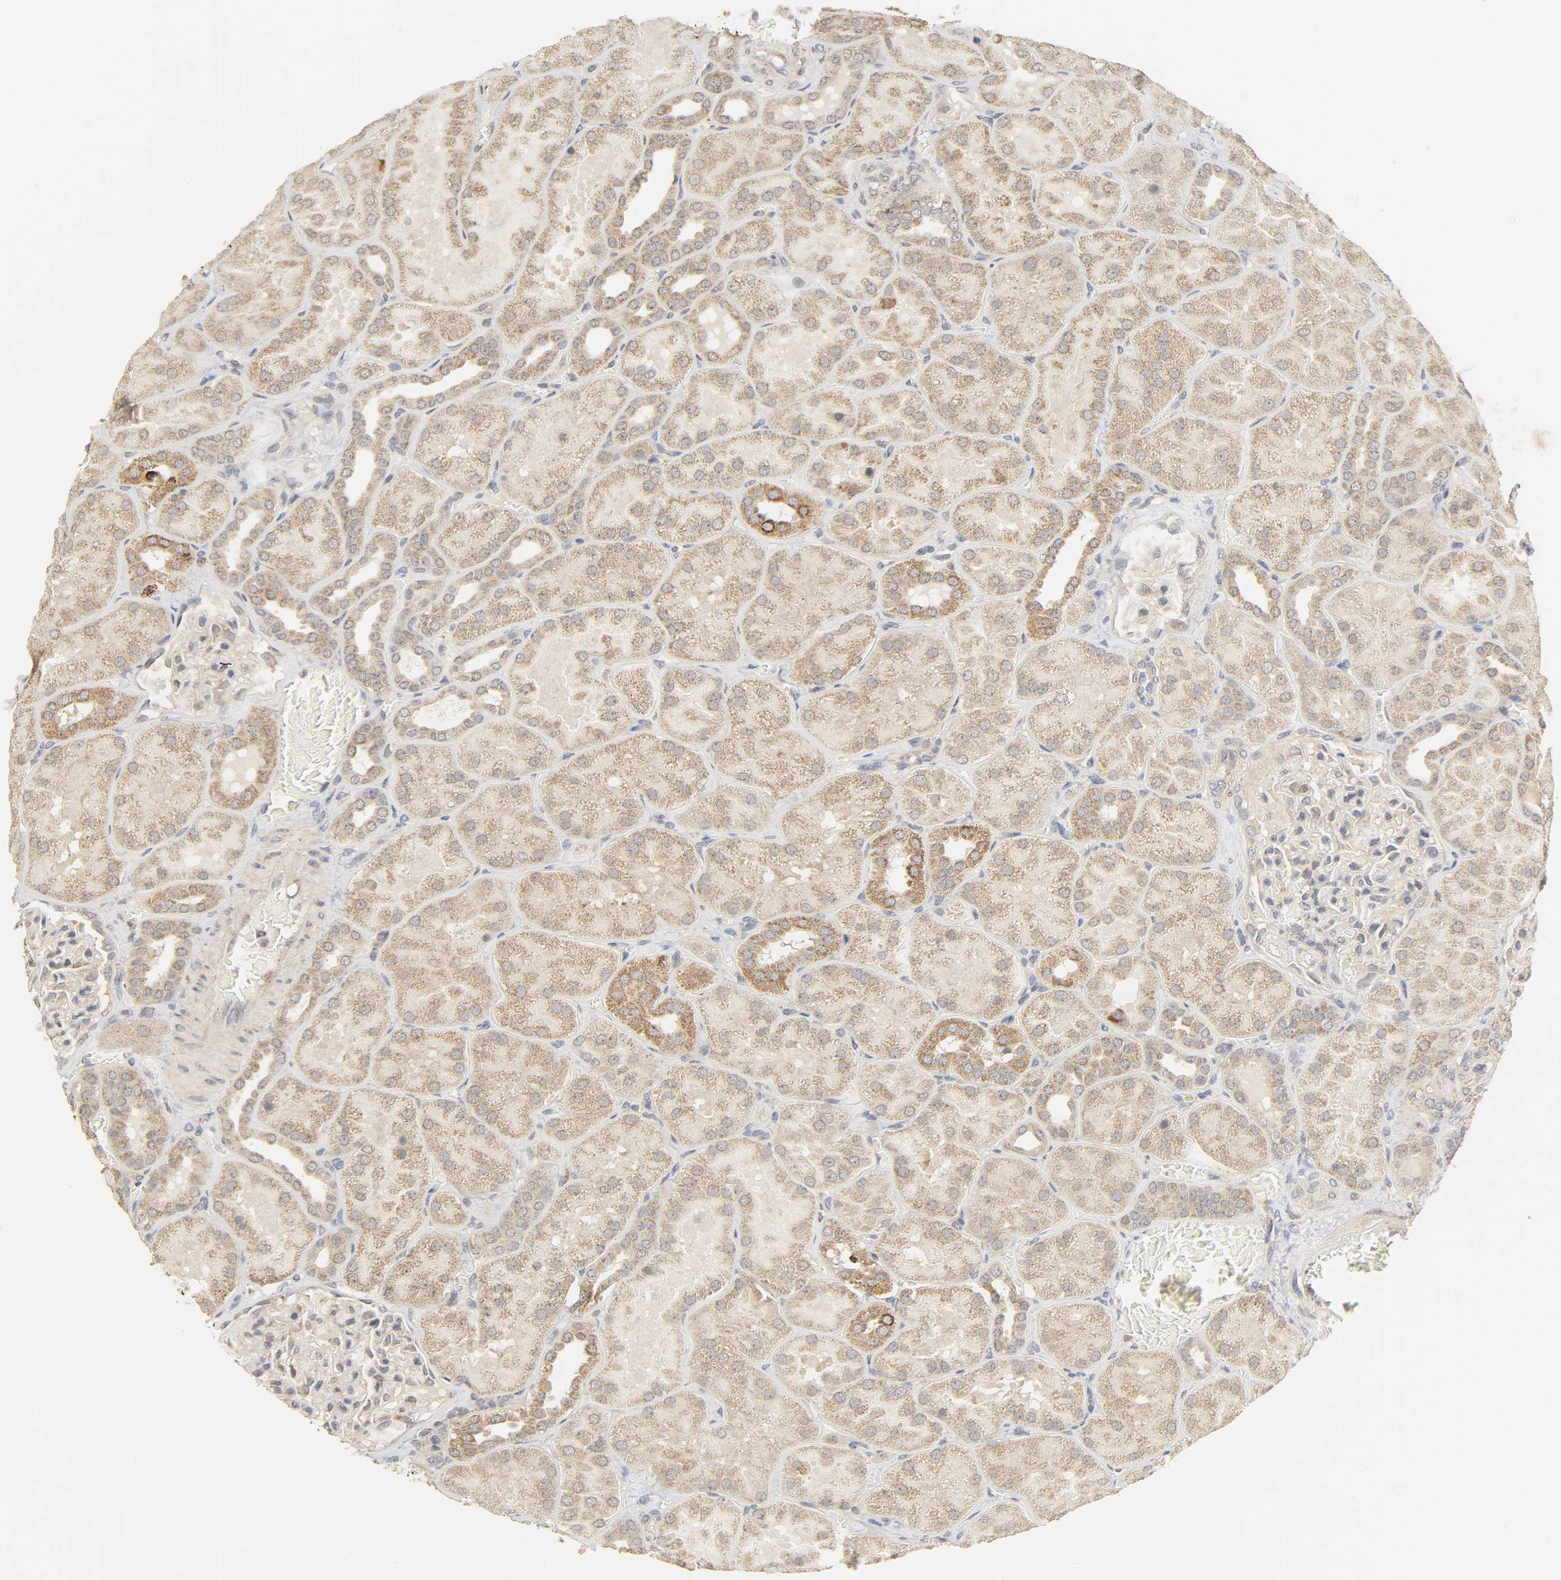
{"staining": {"intensity": "weak", "quantity": "<25%", "location": "cytoplasmic/membranous"}, "tissue": "kidney", "cell_type": "Cells in glomeruli", "image_type": "normal", "snomed": [{"axis": "morphology", "description": "Normal tissue, NOS"}, {"axis": "topography", "description": "Kidney"}], "caption": "A high-resolution micrograph shows IHC staining of benign kidney, which displays no significant expression in cells in glomeruli. Brightfield microscopy of immunohistochemistry (IHC) stained with DAB (brown) and hematoxylin (blue), captured at high magnification.", "gene": "CLEC4E", "patient": {"sex": "male", "age": 28}}